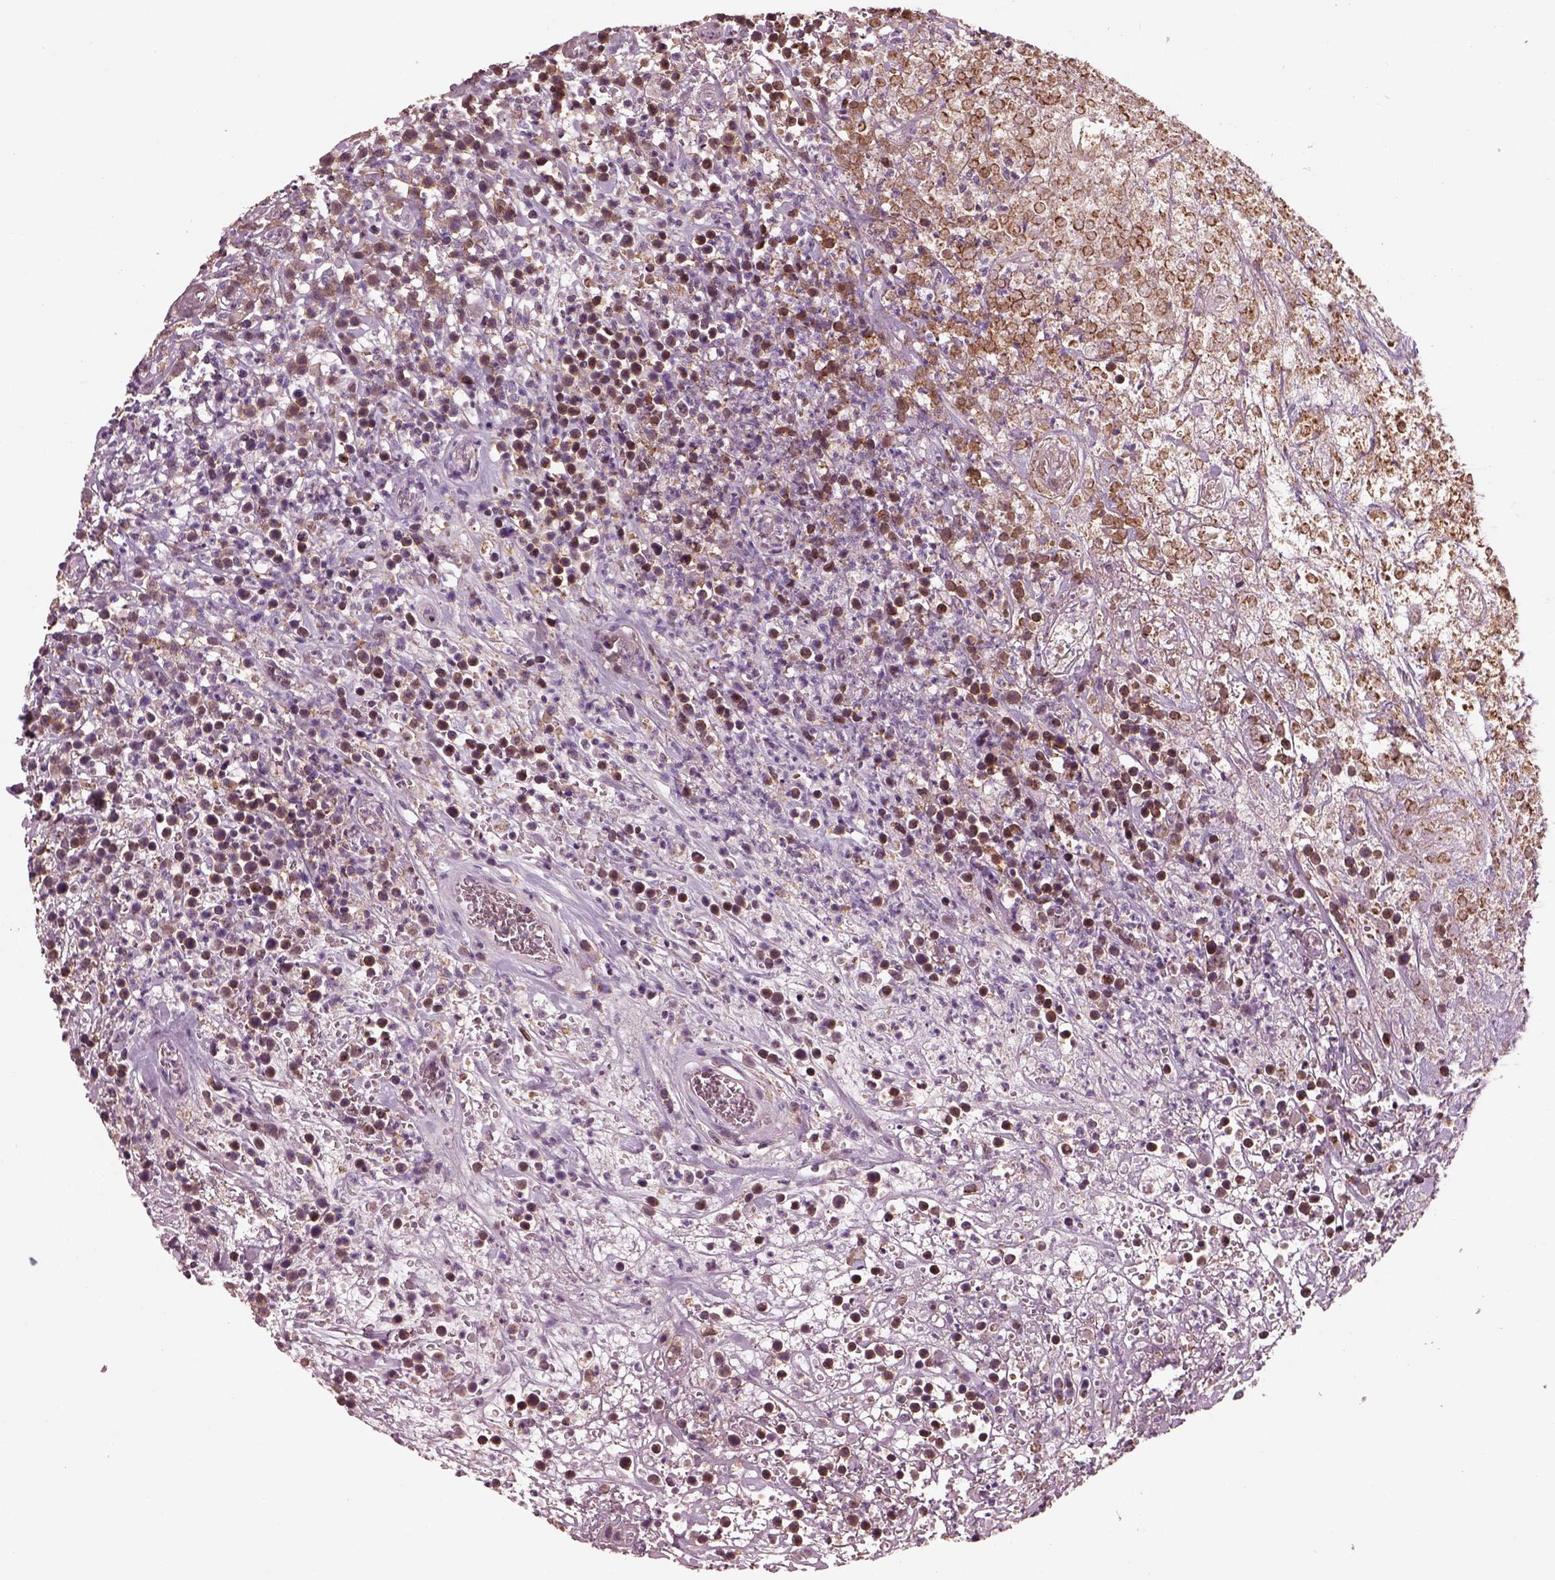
{"staining": {"intensity": "weak", "quantity": "25%-75%", "location": "cytoplasmic/membranous,nuclear"}, "tissue": "lymphoma", "cell_type": "Tumor cells", "image_type": "cancer", "snomed": [{"axis": "morphology", "description": "Malignant lymphoma, non-Hodgkin's type, High grade"}, {"axis": "topography", "description": "Soft tissue"}], "caption": "About 25%-75% of tumor cells in human high-grade malignant lymphoma, non-Hodgkin's type reveal weak cytoplasmic/membranous and nuclear protein positivity as visualized by brown immunohistochemical staining.", "gene": "SRI", "patient": {"sex": "female", "age": 56}}